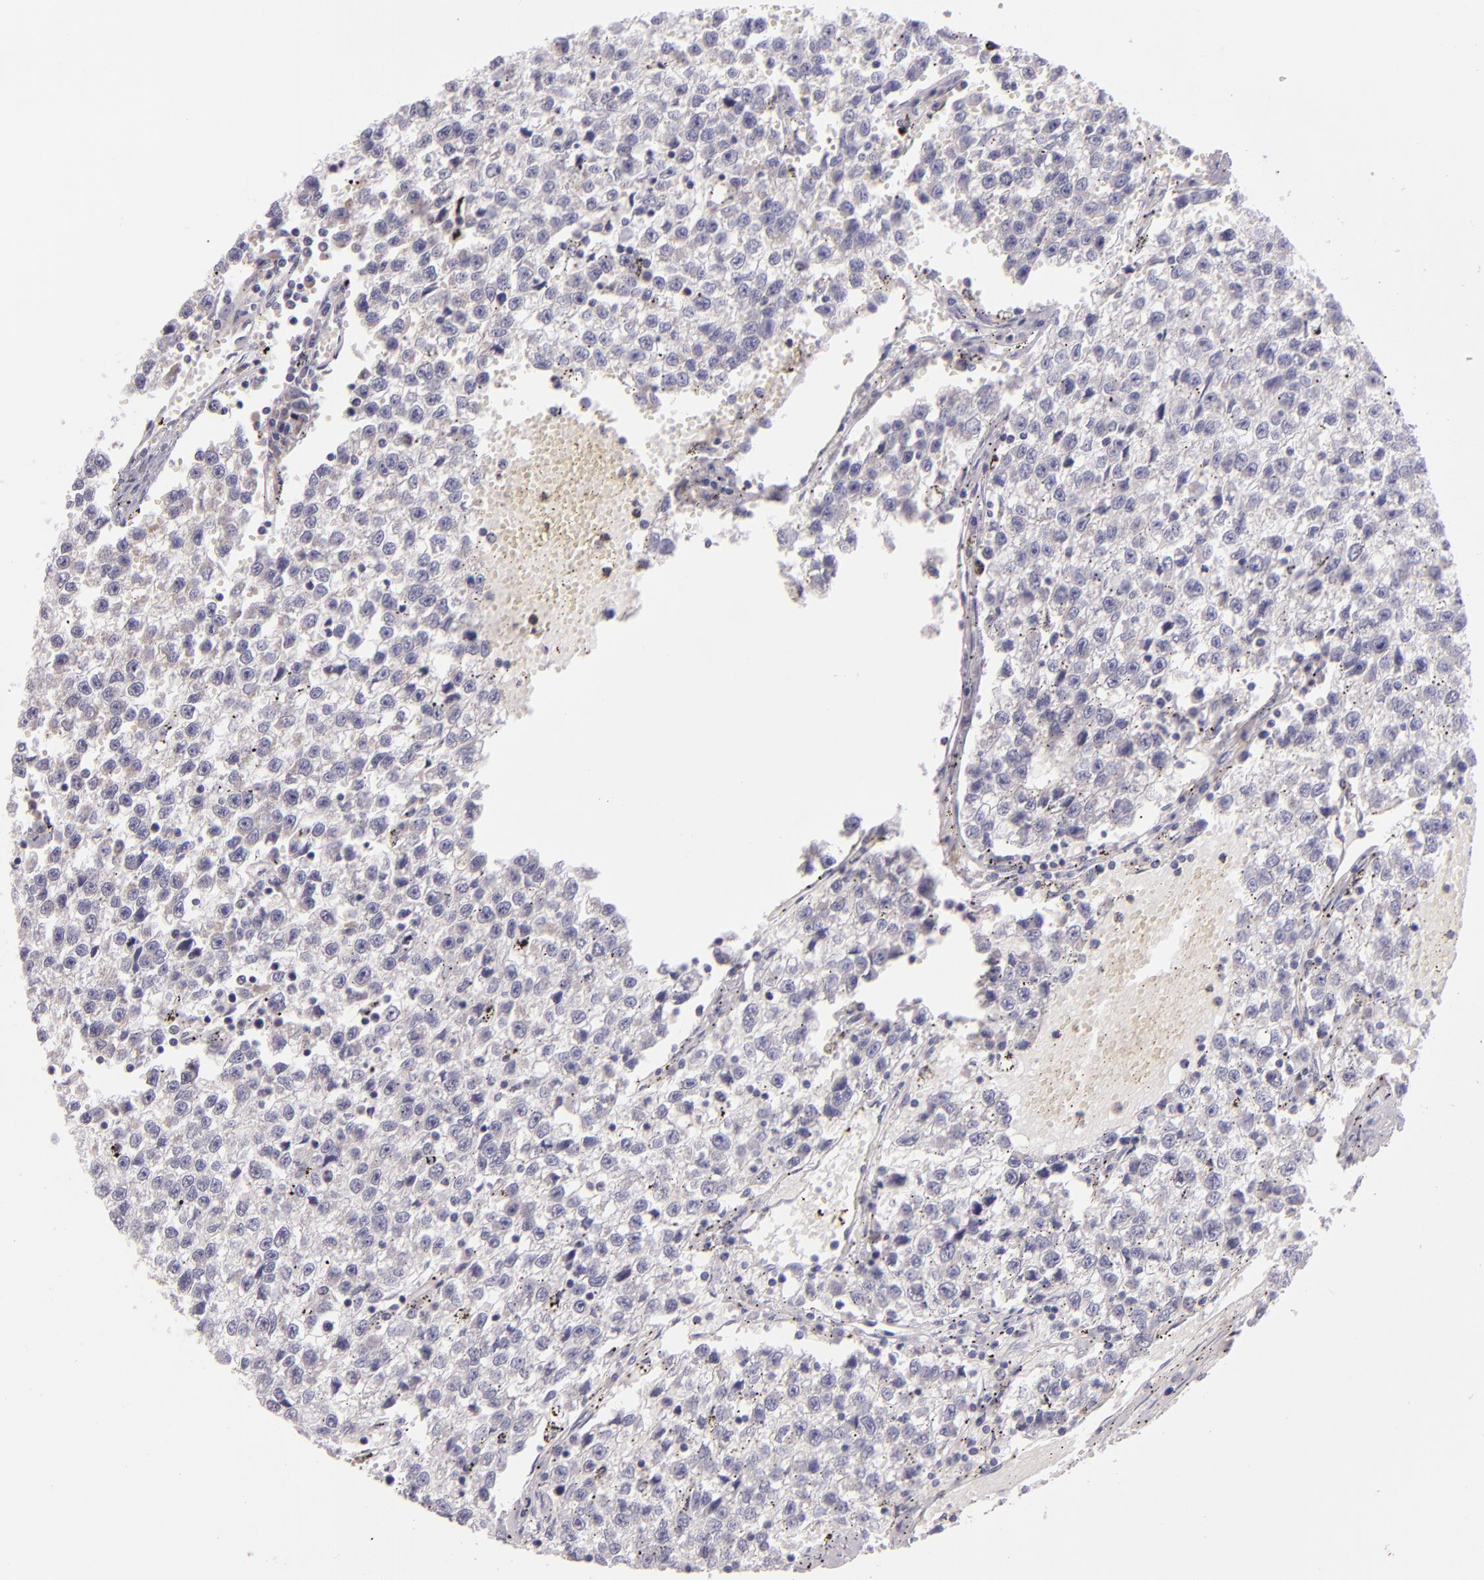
{"staining": {"intensity": "moderate", "quantity": ">75%", "location": "cytoplasmic/membranous"}, "tissue": "testis cancer", "cell_type": "Tumor cells", "image_type": "cancer", "snomed": [{"axis": "morphology", "description": "Seminoma, NOS"}, {"axis": "topography", "description": "Testis"}], "caption": "DAB (3,3'-diaminobenzidine) immunohistochemical staining of seminoma (testis) shows moderate cytoplasmic/membranous protein positivity in approximately >75% of tumor cells.", "gene": "UPF3B", "patient": {"sex": "male", "age": 35}}